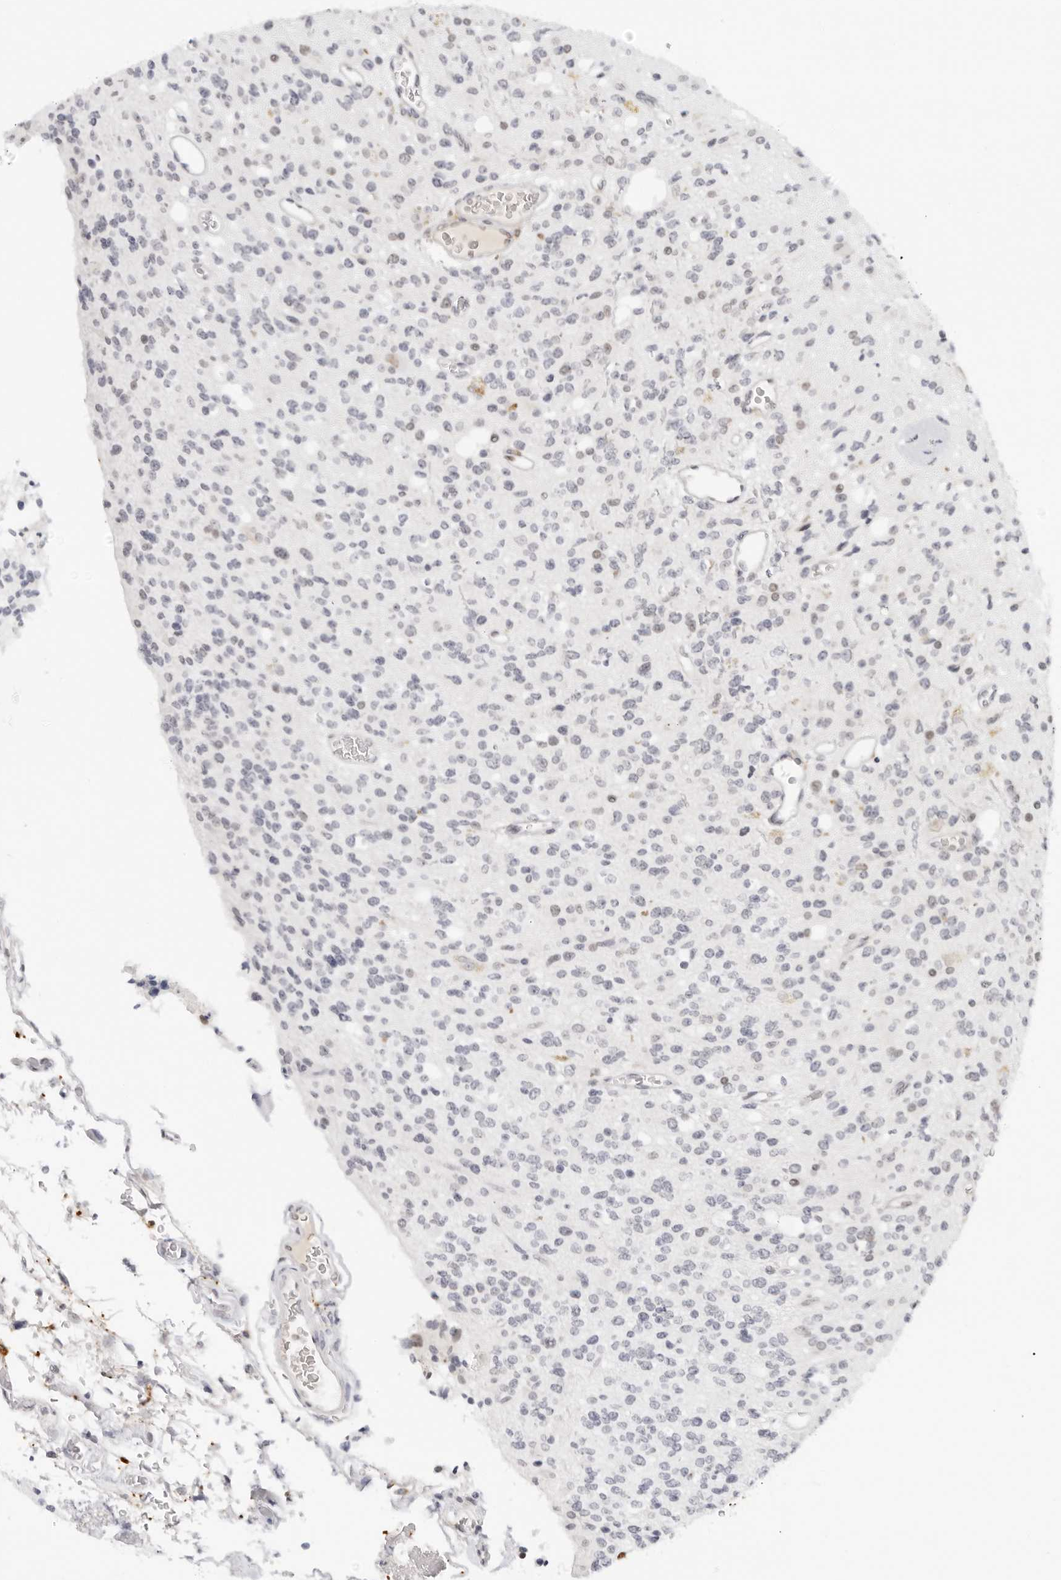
{"staining": {"intensity": "negative", "quantity": "none", "location": "none"}, "tissue": "glioma", "cell_type": "Tumor cells", "image_type": "cancer", "snomed": [{"axis": "morphology", "description": "Glioma, malignant, High grade"}, {"axis": "topography", "description": "Brain"}], "caption": "DAB immunohistochemical staining of malignant glioma (high-grade) exhibits no significant positivity in tumor cells.", "gene": "MSH6", "patient": {"sex": "male", "age": 34}}